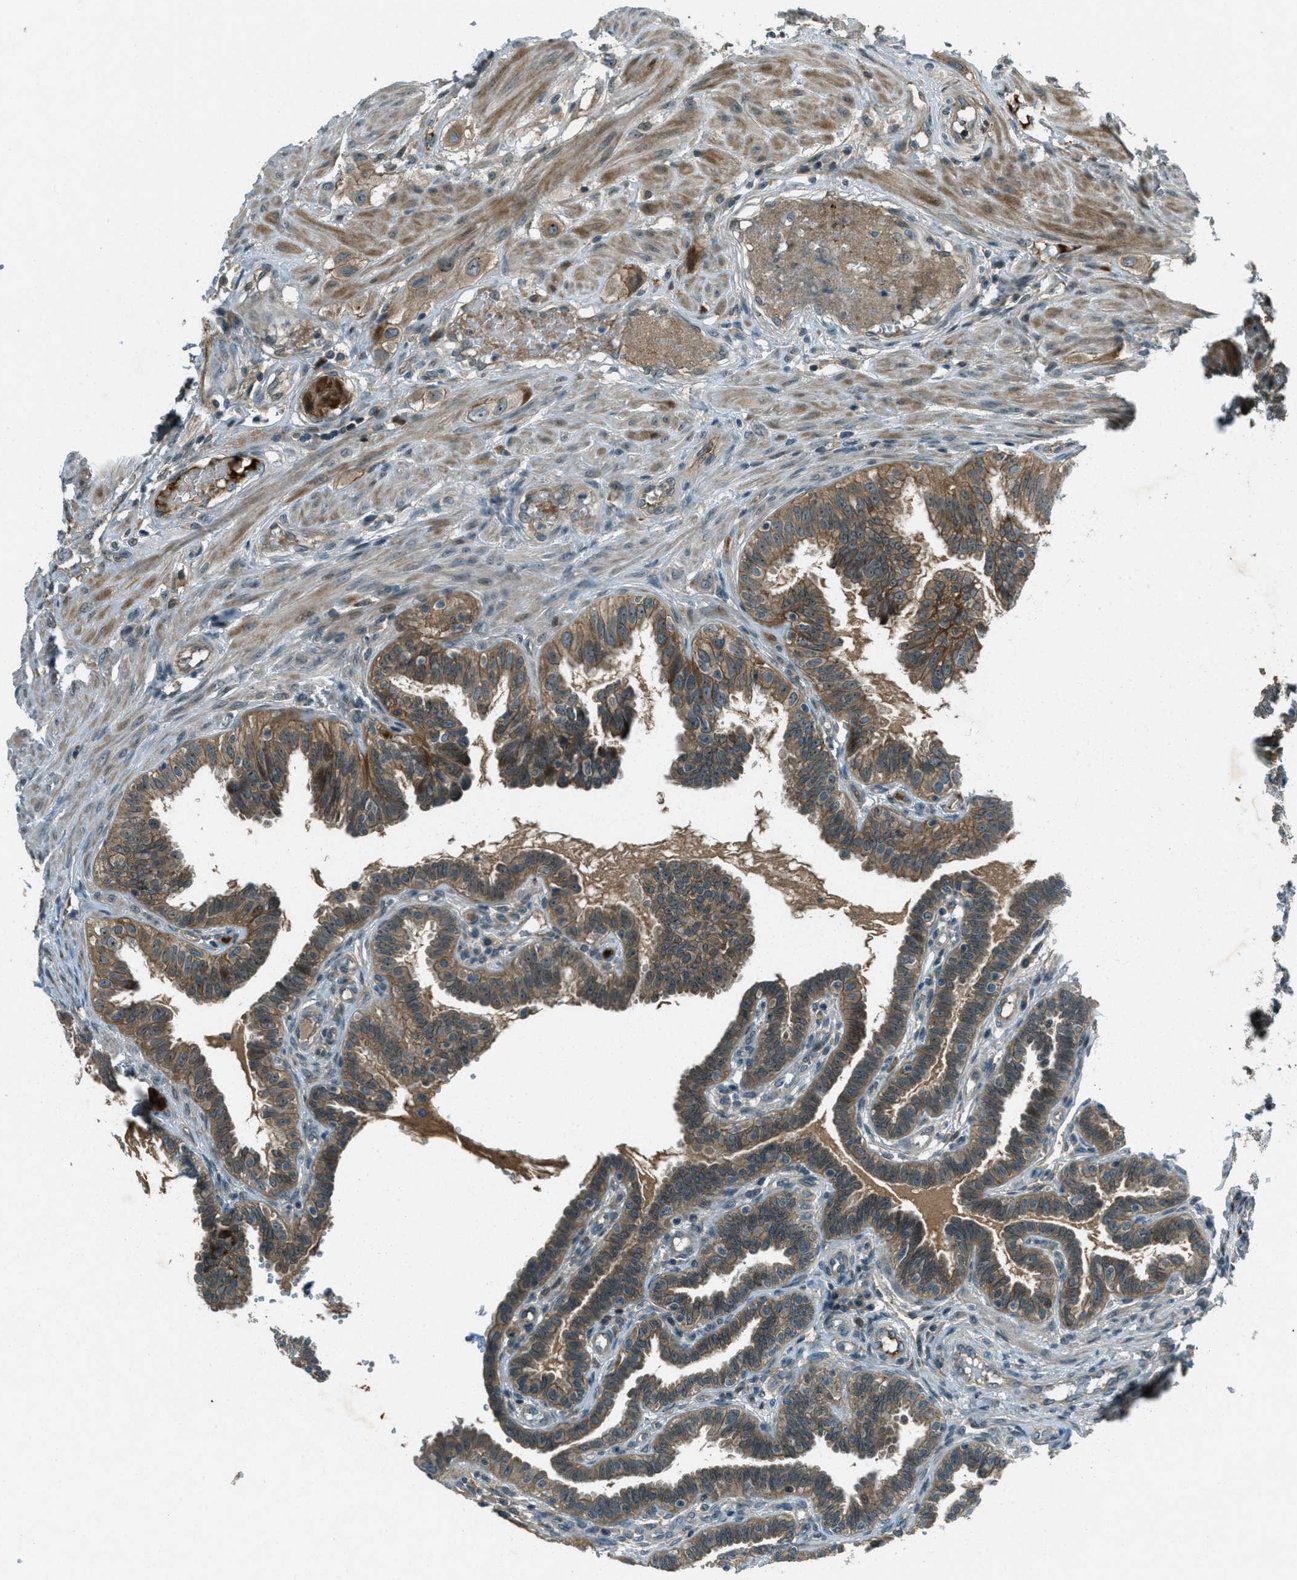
{"staining": {"intensity": "moderate", "quantity": ">75%", "location": "cytoplasmic/membranous"}, "tissue": "fallopian tube", "cell_type": "Glandular cells", "image_type": "normal", "snomed": [{"axis": "morphology", "description": "Normal tissue, NOS"}, {"axis": "topography", "description": "Fallopian tube"}, {"axis": "topography", "description": "Placenta"}], "caption": "The image shows a brown stain indicating the presence of a protein in the cytoplasmic/membranous of glandular cells in fallopian tube.", "gene": "STK11", "patient": {"sex": "female", "age": 34}}